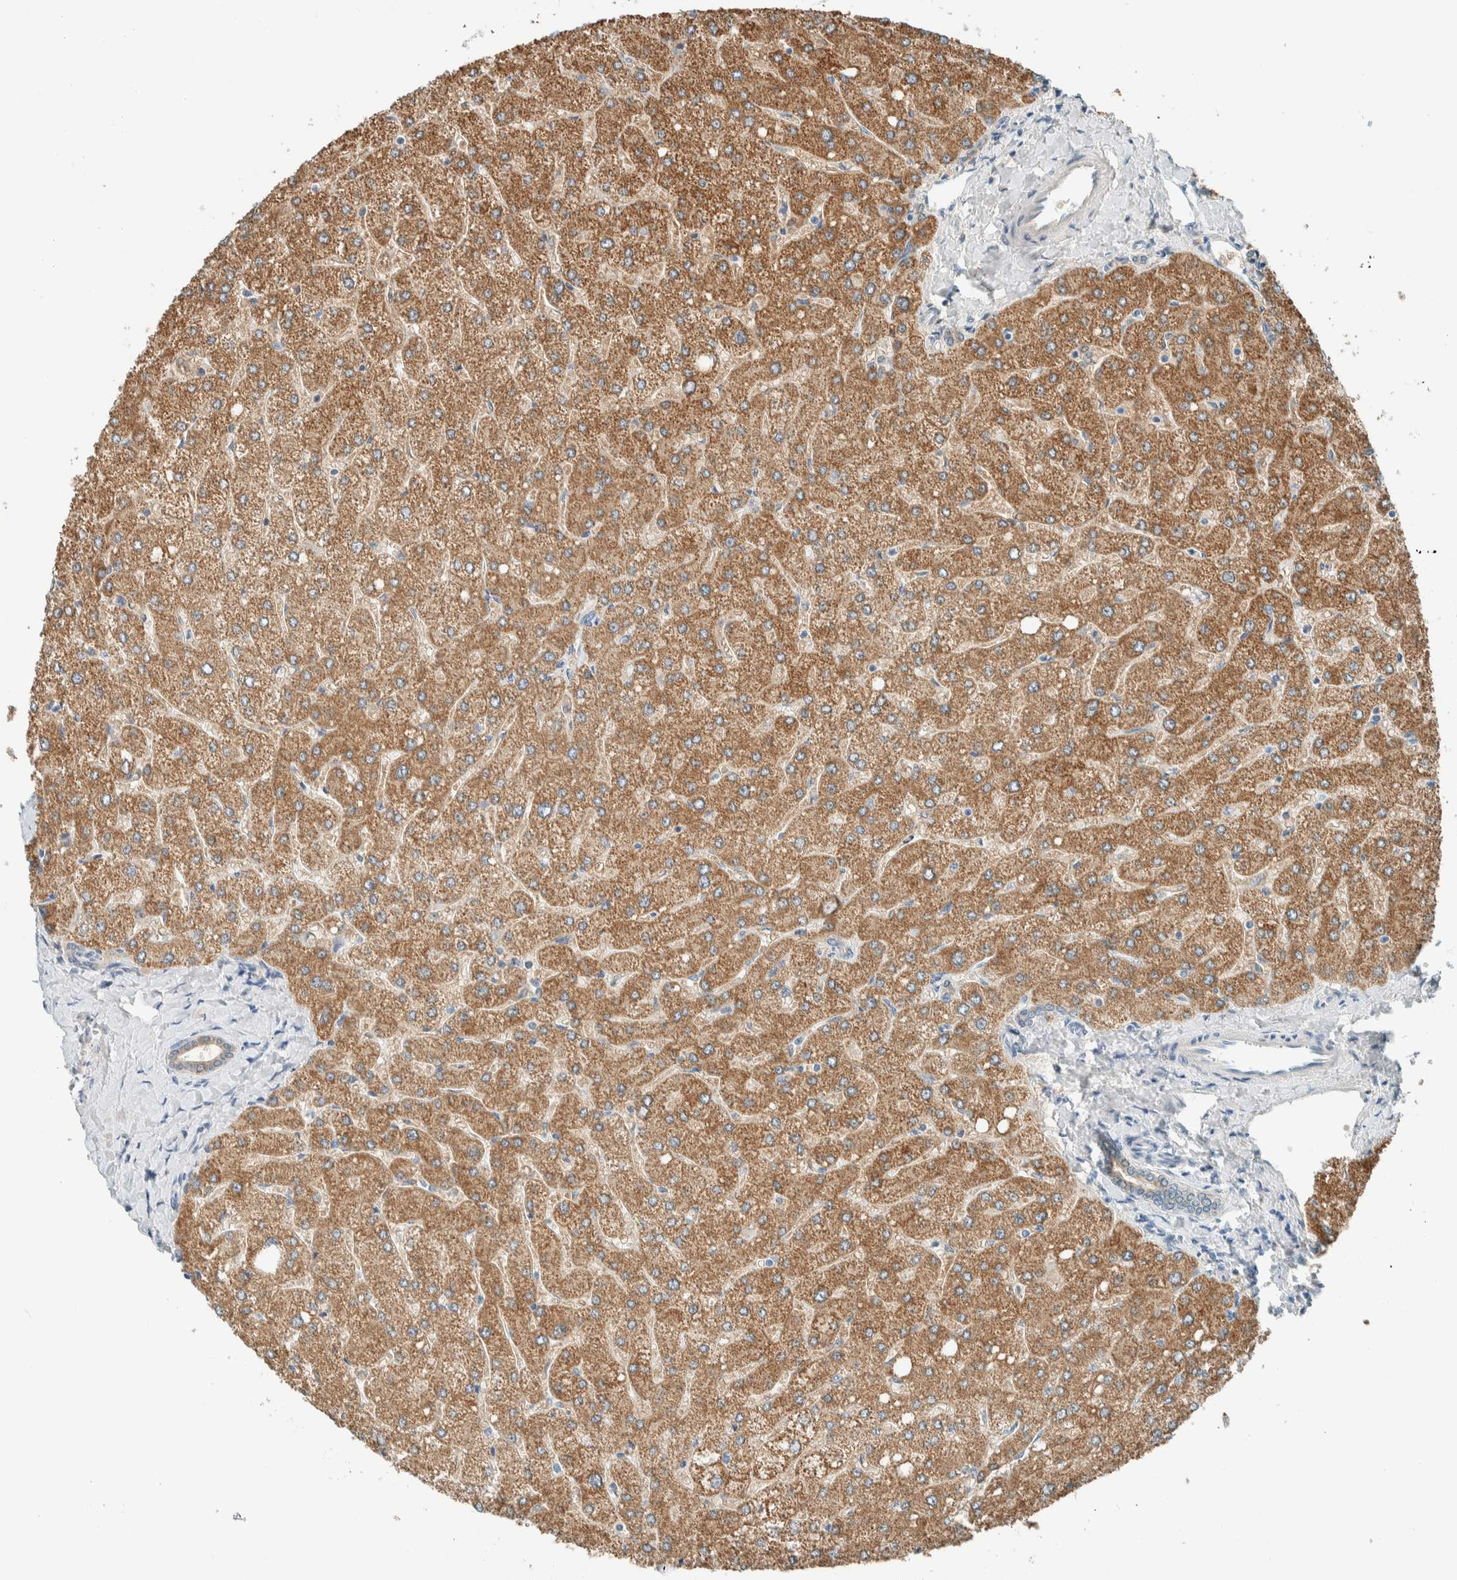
{"staining": {"intensity": "weak", "quantity": ">75%", "location": "cytoplasmic/membranous"}, "tissue": "liver", "cell_type": "Cholangiocytes", "image_type": "normal", "snomed": [{"axis": "morphology", "description": "Normal tissue, NOS"}, {"axis": "topography", "description": "Liver"}], "caption": "High-power microscopy captured an immunohistochemistry (IHC) histopathology image of normal liver, revealing weak cytoplasmic/membranous expression in approximately >75% of cholangiocytes.", "gene": "ALDH7A1", "patient": {"sex": "male", "age": 55}}